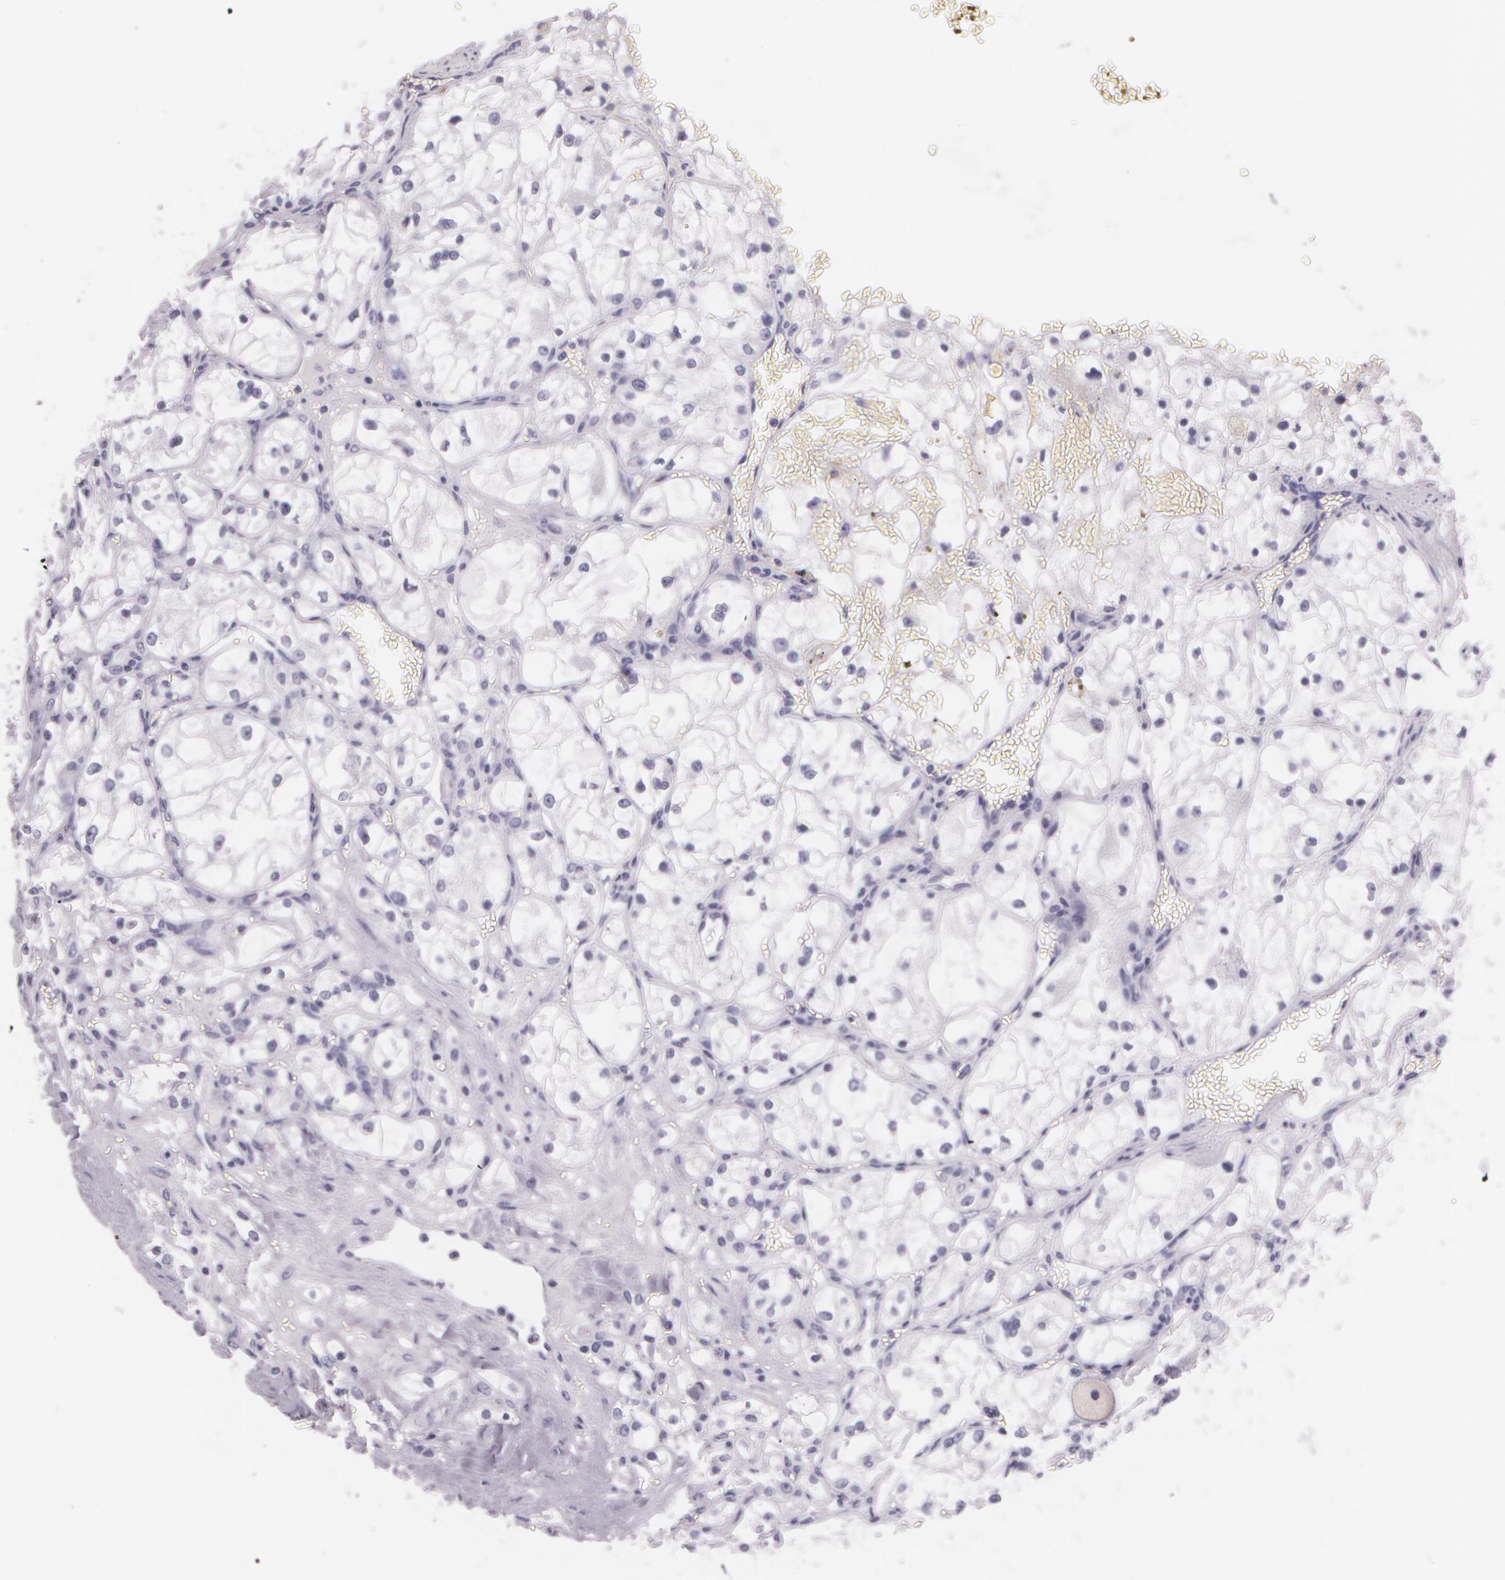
{"staining": {"intensity": "negative", "quantity": "none", "location": "none"}, "tissue": "renal cancer", "cell_type": "Tumor cells", "image_type": "cancer", "snomed": [{"axis": "morphology", "description": "Adenocarcinoma, NOS"}, {"axis": "topography", "description": "Kidney"}], "caption": "The micrograph demonstrates no significant staining in tumor cells of renal adenocarcinoma.", "gene": "DLG4", "patient": {"sex": "male", "age": 61}}